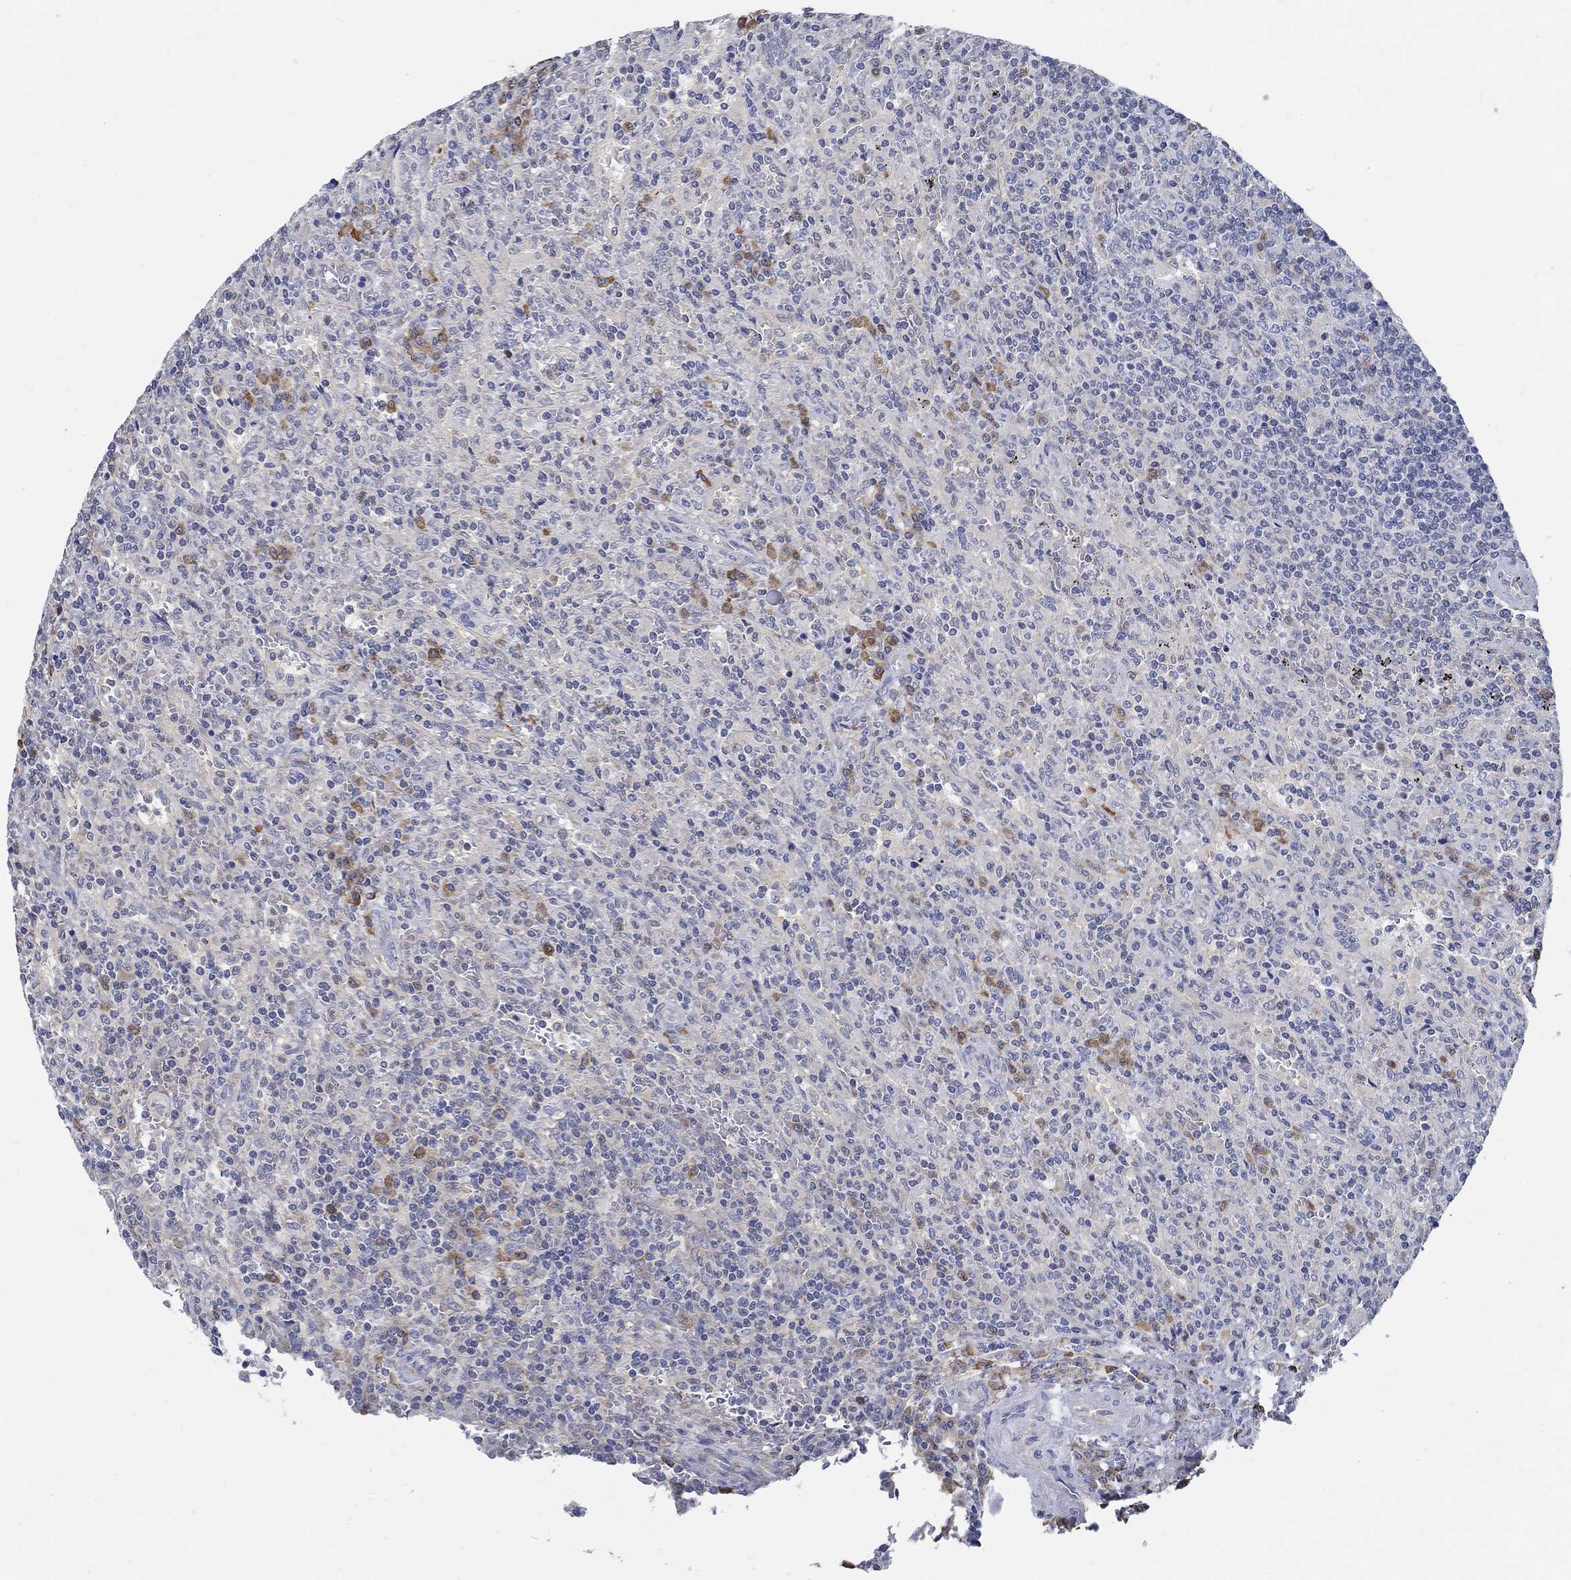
{"staining": {"intensity": "negative", "quantity": "none", "location": "none"}, "tissue": "lymphoma", "cell_type": "Tumor cells", "image_type": "cancer", "snomed": [{"axis": "morphology", "description": "Malignant lymphoma, non-Hodgkin's type, Low grade"}, {"axis": "topography", "description": "Spleen"}], "caption": "A high-resolution image shows immunohistochemistry (IHC) staining of lymphoma, which exhibits no significant expression in tumor cells.", "gene": "PCDH11X", "patient": {"sex": "male", "age": 62}}